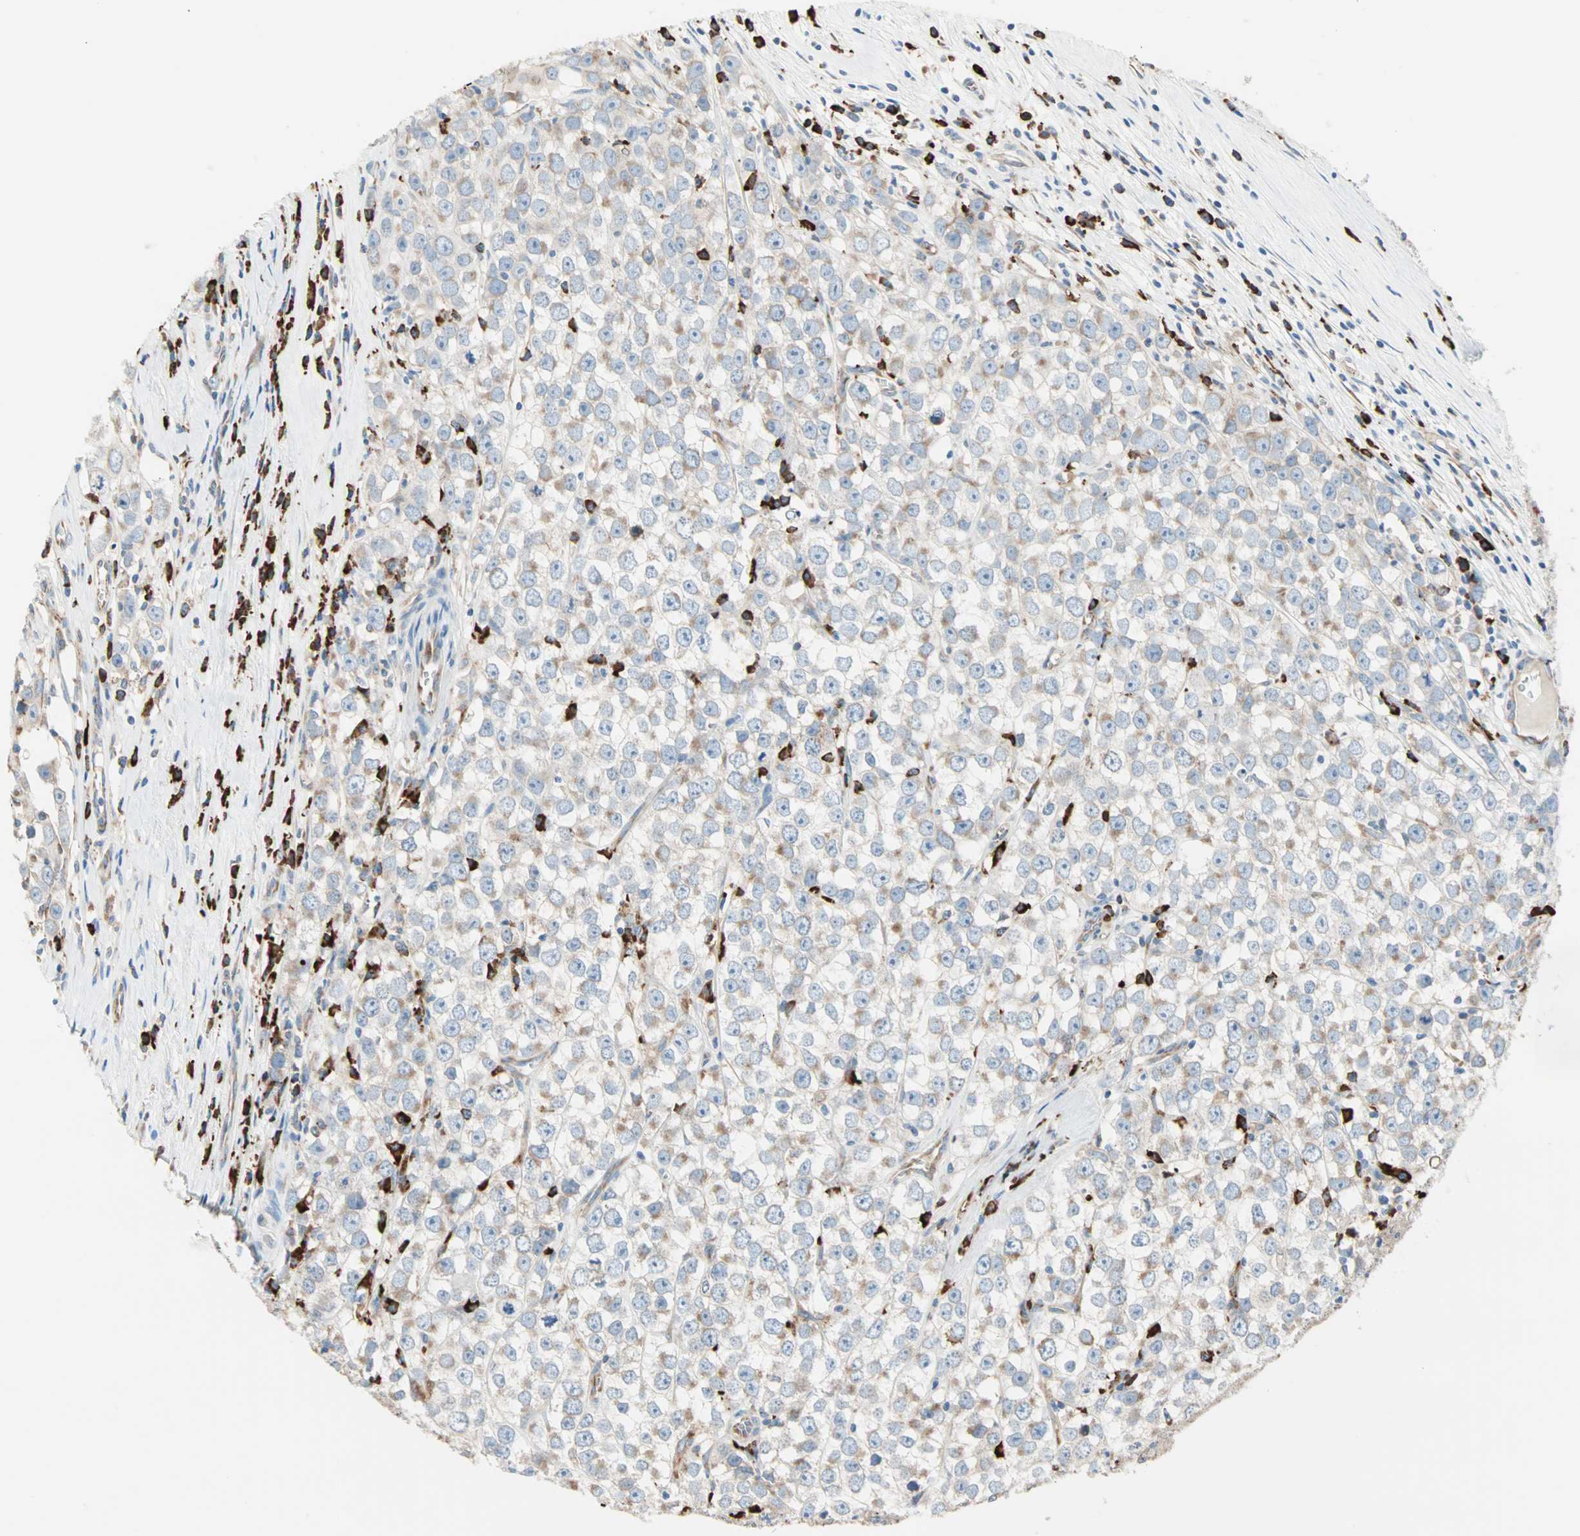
{"staining": {"intensity": "weak", "quantity": ">75%", "location": "cytoplasmic/membranous"}, "tissue": "testis cancer", "cell_type": "Tumor cells", "image_type": "cancer", "snomed": [{"axis": "morphology", "description": "Seminoma, NOS"}, {"axis": "morphology", "description": "Carcinoma, Embryonal, NOS"}, {"axis": "topography", "description": "Testis"}], "caption": "Testis cancer (embryonal carcinoma) was stained to show a protein in brown. There is low levels of weak cytoplasmic/membranous expression in approximately >75% of tumor cells.", "gene": "PLCXD1", "patient": {"sex": "male", "age": 52}}